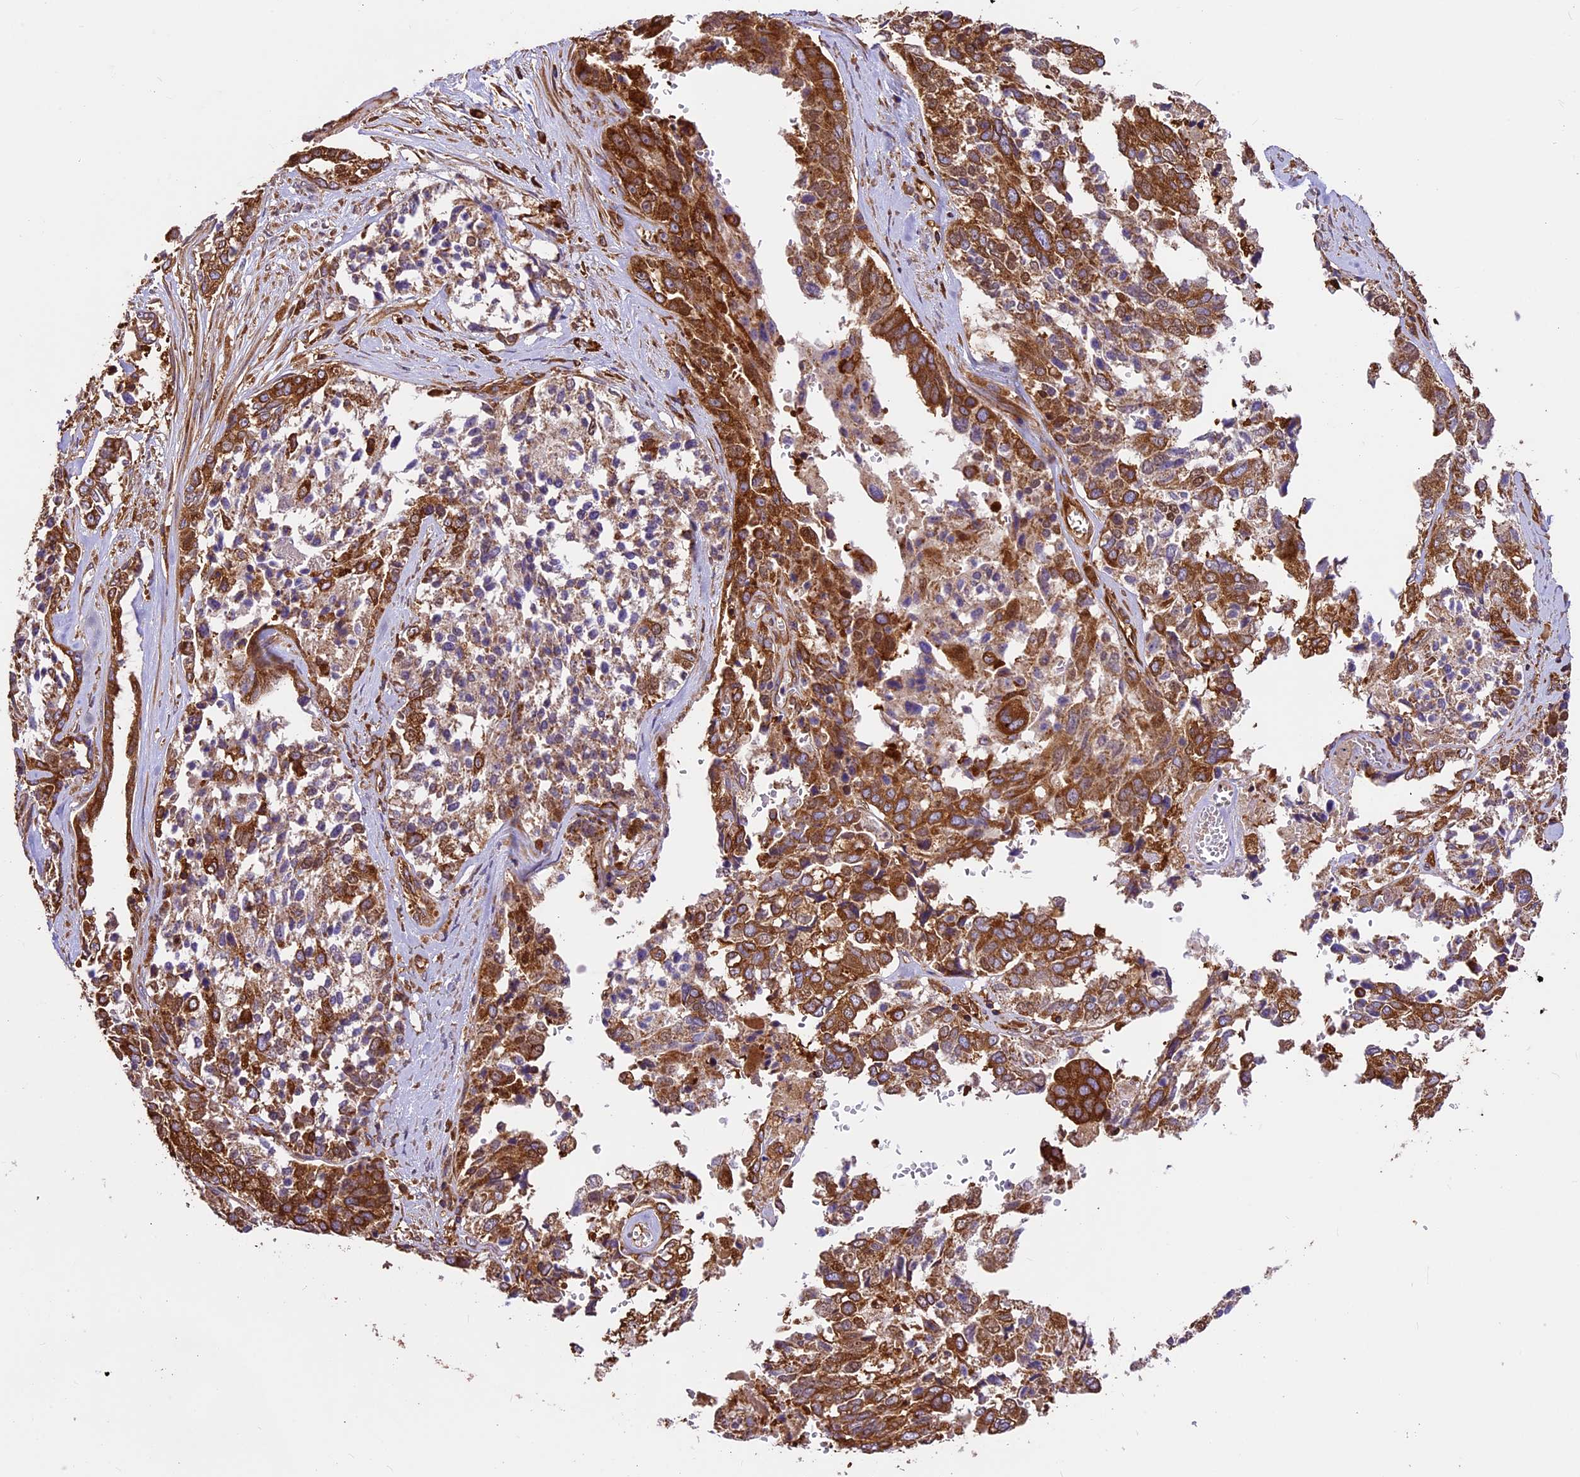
{"staining": {"intensity": "strong", "quantity": ">75%", "location": "cytoplasmic/membranous"}, "tissue": "ovarian cancer", "cell_type": "Tumor cells", "image_type": "cancer", "snomed": [{"axis": "morphology", "description": "Cystadenocarcinoma, serous, NOS"}, {"axis": "topography", "description": "Ovary"}], "caption": "High-power microscopy captured an immunohistochemistry photomicrograph of serous cystadenocarcinoma (ovarian), revealing strong cytoplasmic/membranous expression in approximately >75% of tumor cells. (IHC, brightfield microscopy, high magnification).", "gene": "KARS1", "patient": {"sex": "female", "age": 44}}